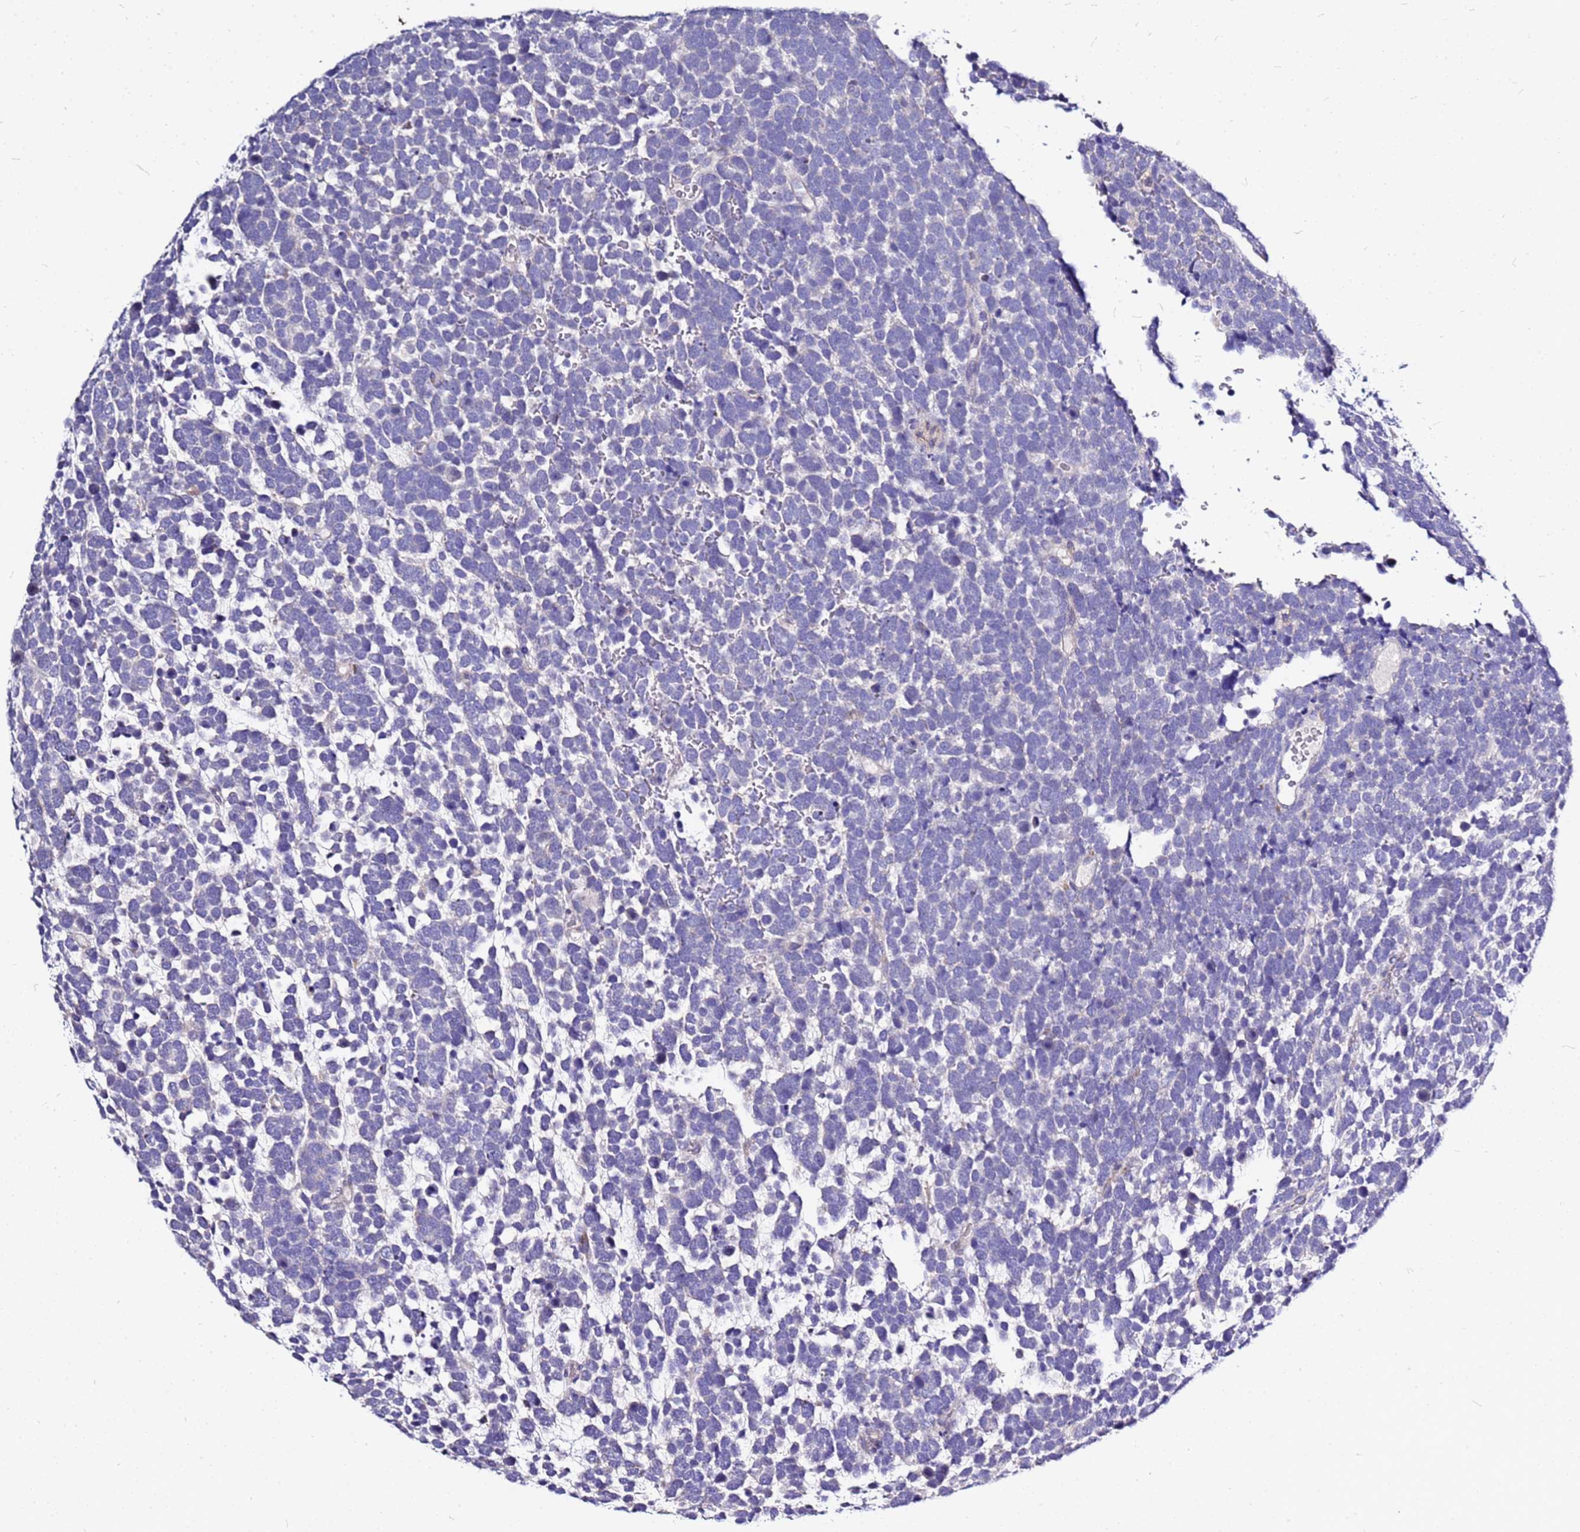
{"staining": {"intensity": "negative", "quantity": "none", "location": "none"}, "tissue": "urothelial cancer", "cell_type": "Tumor cells", "image_type": "cancer", "snomed": [{"axis": "morphology", "description": "Urothelial carcinoma, High grade"}, {"axis": "topography", "description": "Urinary bladder"}], "caption": "Histopathology image shows no significant protein staining in tumor cells of high-grade urothelial carcinoma. (DAB immunohistochemistry (IHC) visualized using brightfield microscopy, high magnification).", "gene": "CASD1", "patient": {"sex": "female", "age": 82}}